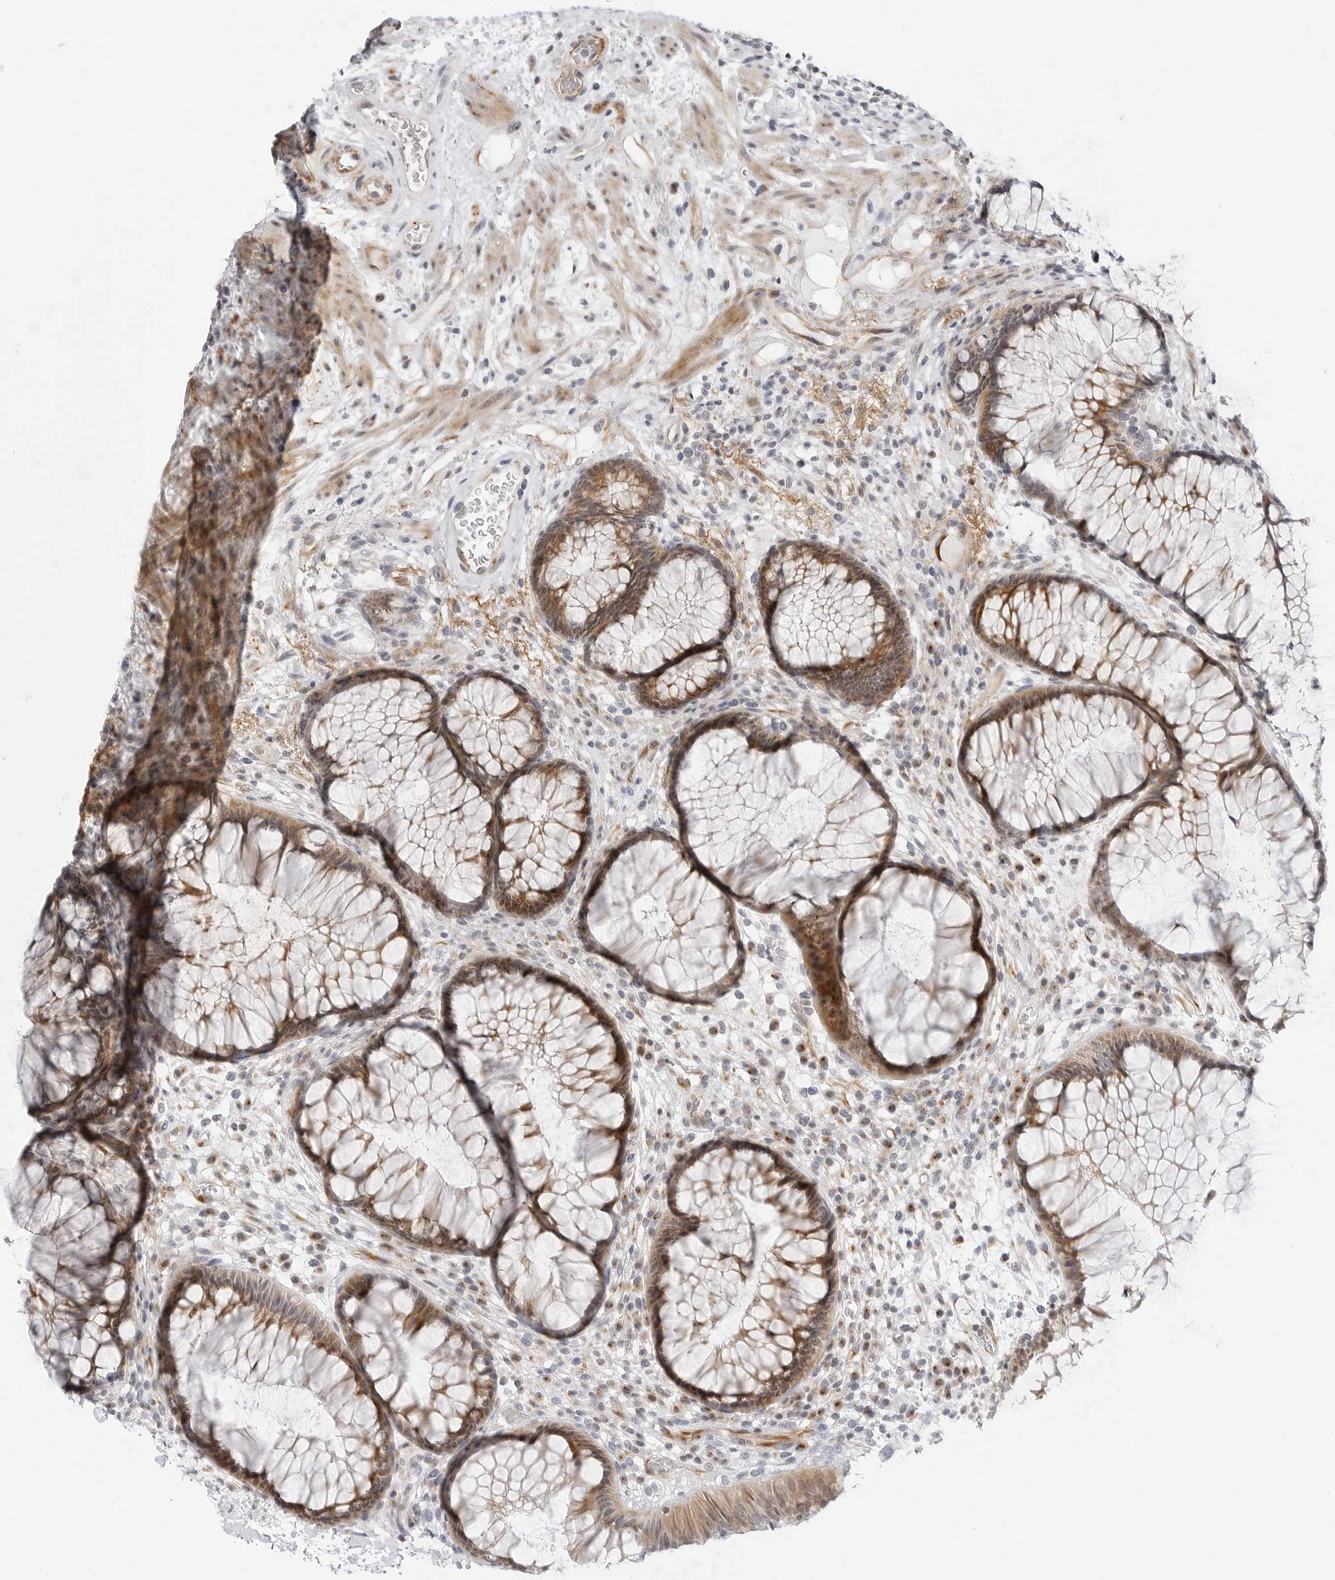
{"staining": {"intensity": "moderate", "quantity": ">75%", "location": "cytoplasmic/membranous,nuclear"}, "tissue": "rectum", "cell_type": "Glandular cells", "image_type": "normal", "snomed": [{"axis": "morphology", "description": "Normal tissue, NOS"}, {"axis": "topography", "description": "Rectum"}], "caption": "IHC histopathology image of unremarkable rectum: rectum stained using immunohistochemistry (IHC) shows medium levels of moderate protein expression localized specifically in the cytoplasmic/membranous,nuclear of glandular cells, appearing as a cytoplasmic/membranous,nuclear brown color.", "gene": "MAP2K5", "patient": {"sex": "male", "age": 51}}